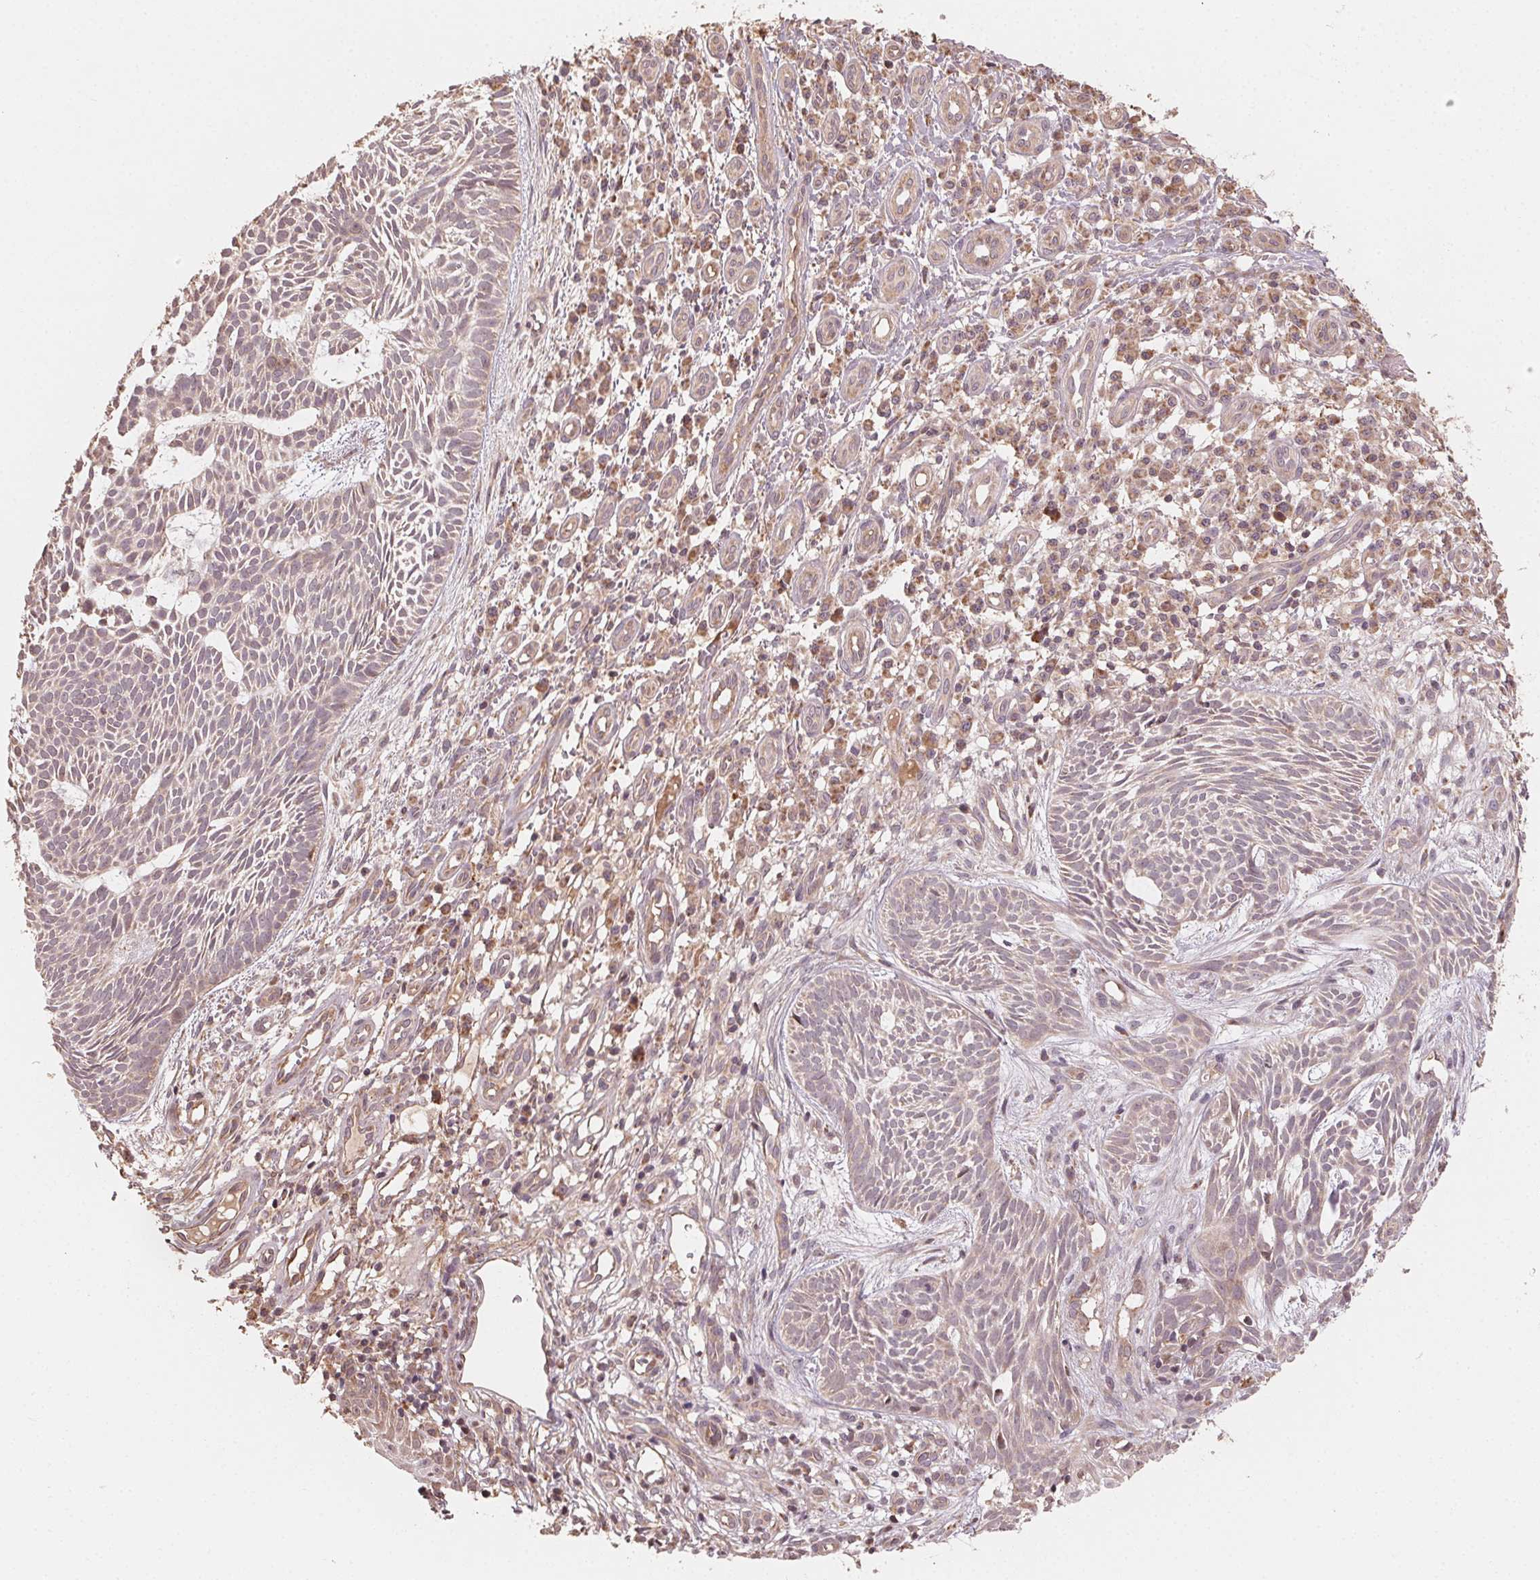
{"staining": {"intensity": "weak", "quantity": "25%-75%", "location": "cytoplasmic/membranous"}, "tissue": "skin cancer", "cell_type": "Tumor cells", "image_type": "cancer", "snomed": [{"axis": "morphology", "description": "Basal cell carcinoma"}, {"axis": "topography", "description": "Skin"}], "caption": "The histopathology image exhibits a brown stain indicating the presence of a protein in the cytoplasmic/membranous of tumor cells in skin cancer (basal cell carcinoma). Using DAB (brown) and hematoxylin (blue) stains, captured at high magnification using brightfield microscopy.", "gene": "WBP2", "patient": {"sex": "male", "age": 59}}